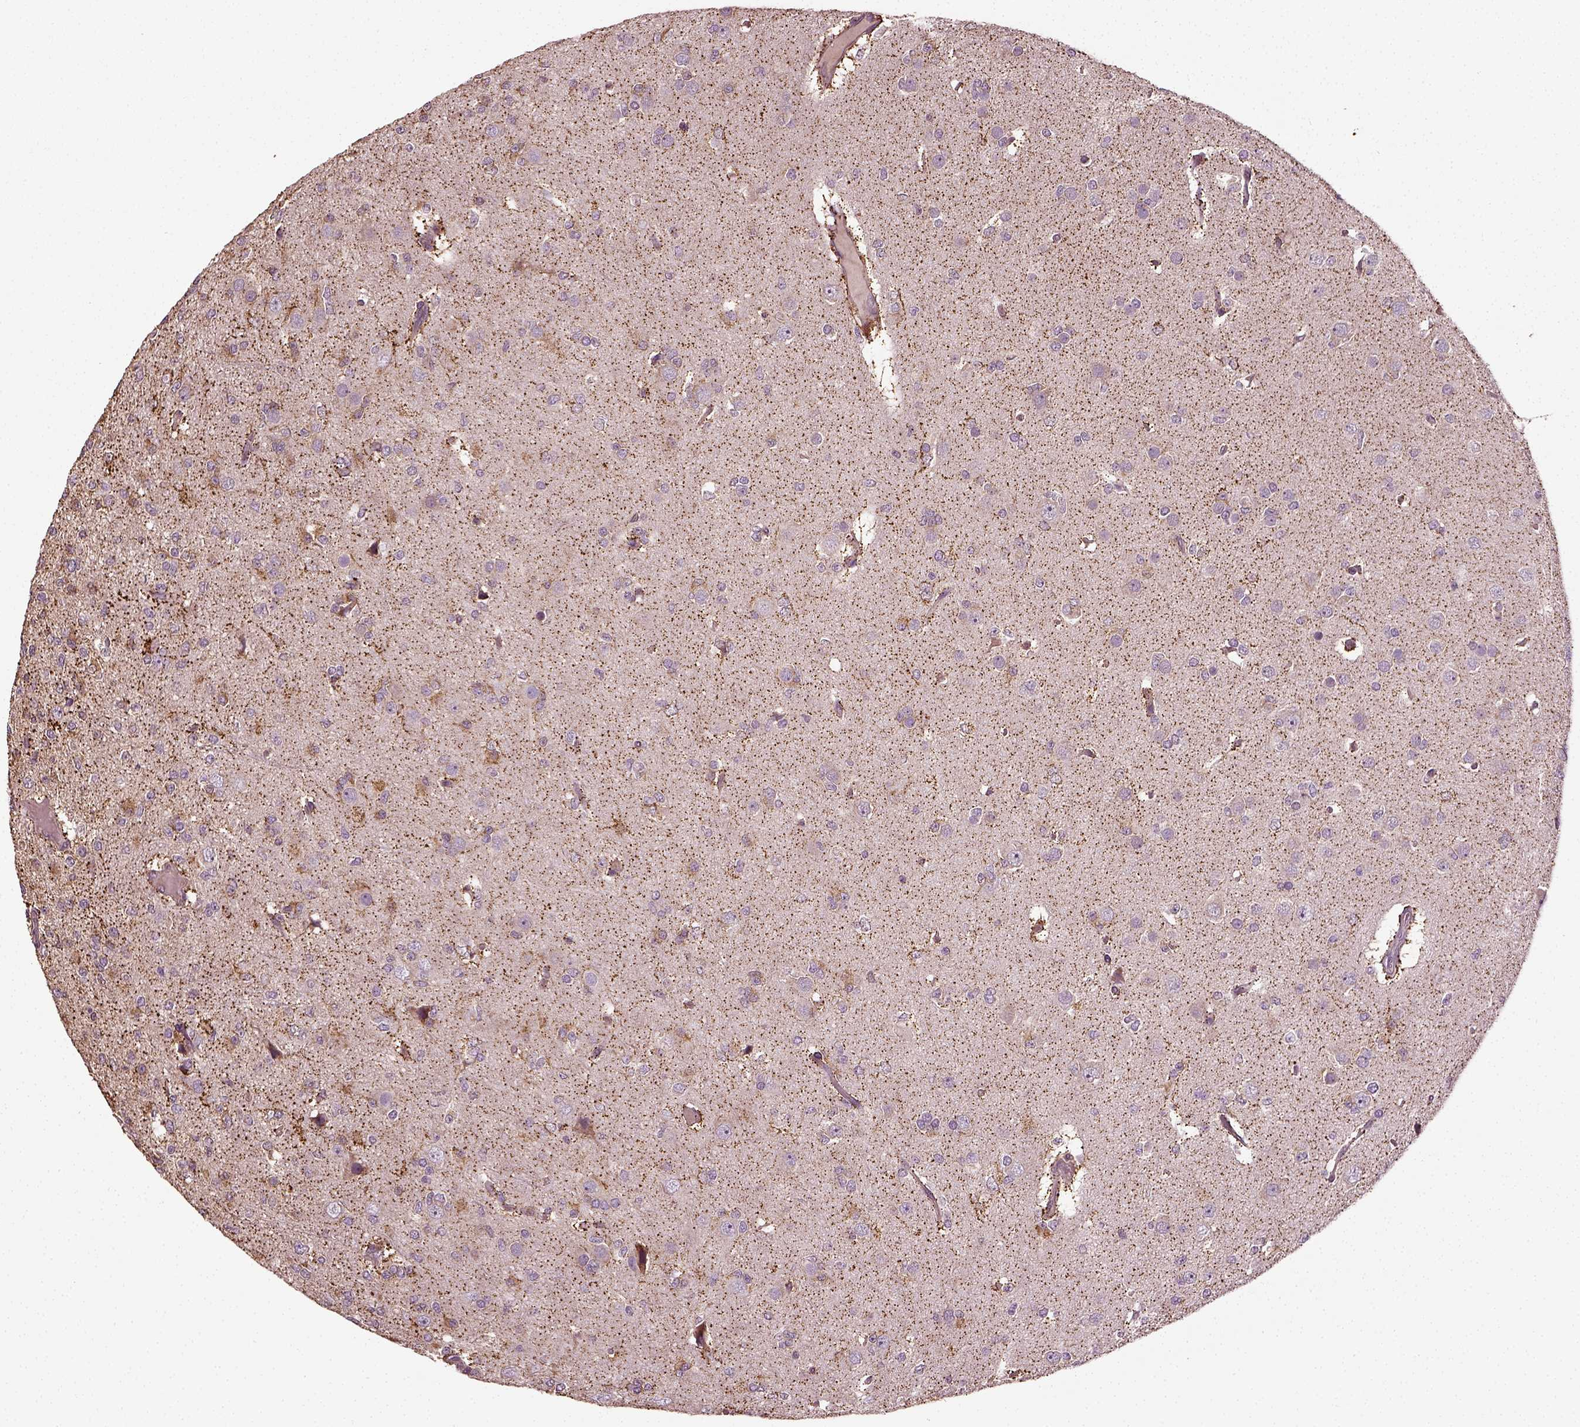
{"staining": {"intensity": "negative", "quantity": "none", "location": "none"}, "tissue": "glioma", "cell_type": "Tumor cells", "image_type": "cancer", "snomed": [{"axis": "morphology", "description": "Glioma, malignant, Low grade"}, {"axis": "topography", "description": "Brain"}], "caption": "IHC micrograph of human glioma stained for a protein (brown), which exhibits no positivity in tumor cells.", "gene": "ERV3-1", "patient": {"sex": "male", "age": 27}}